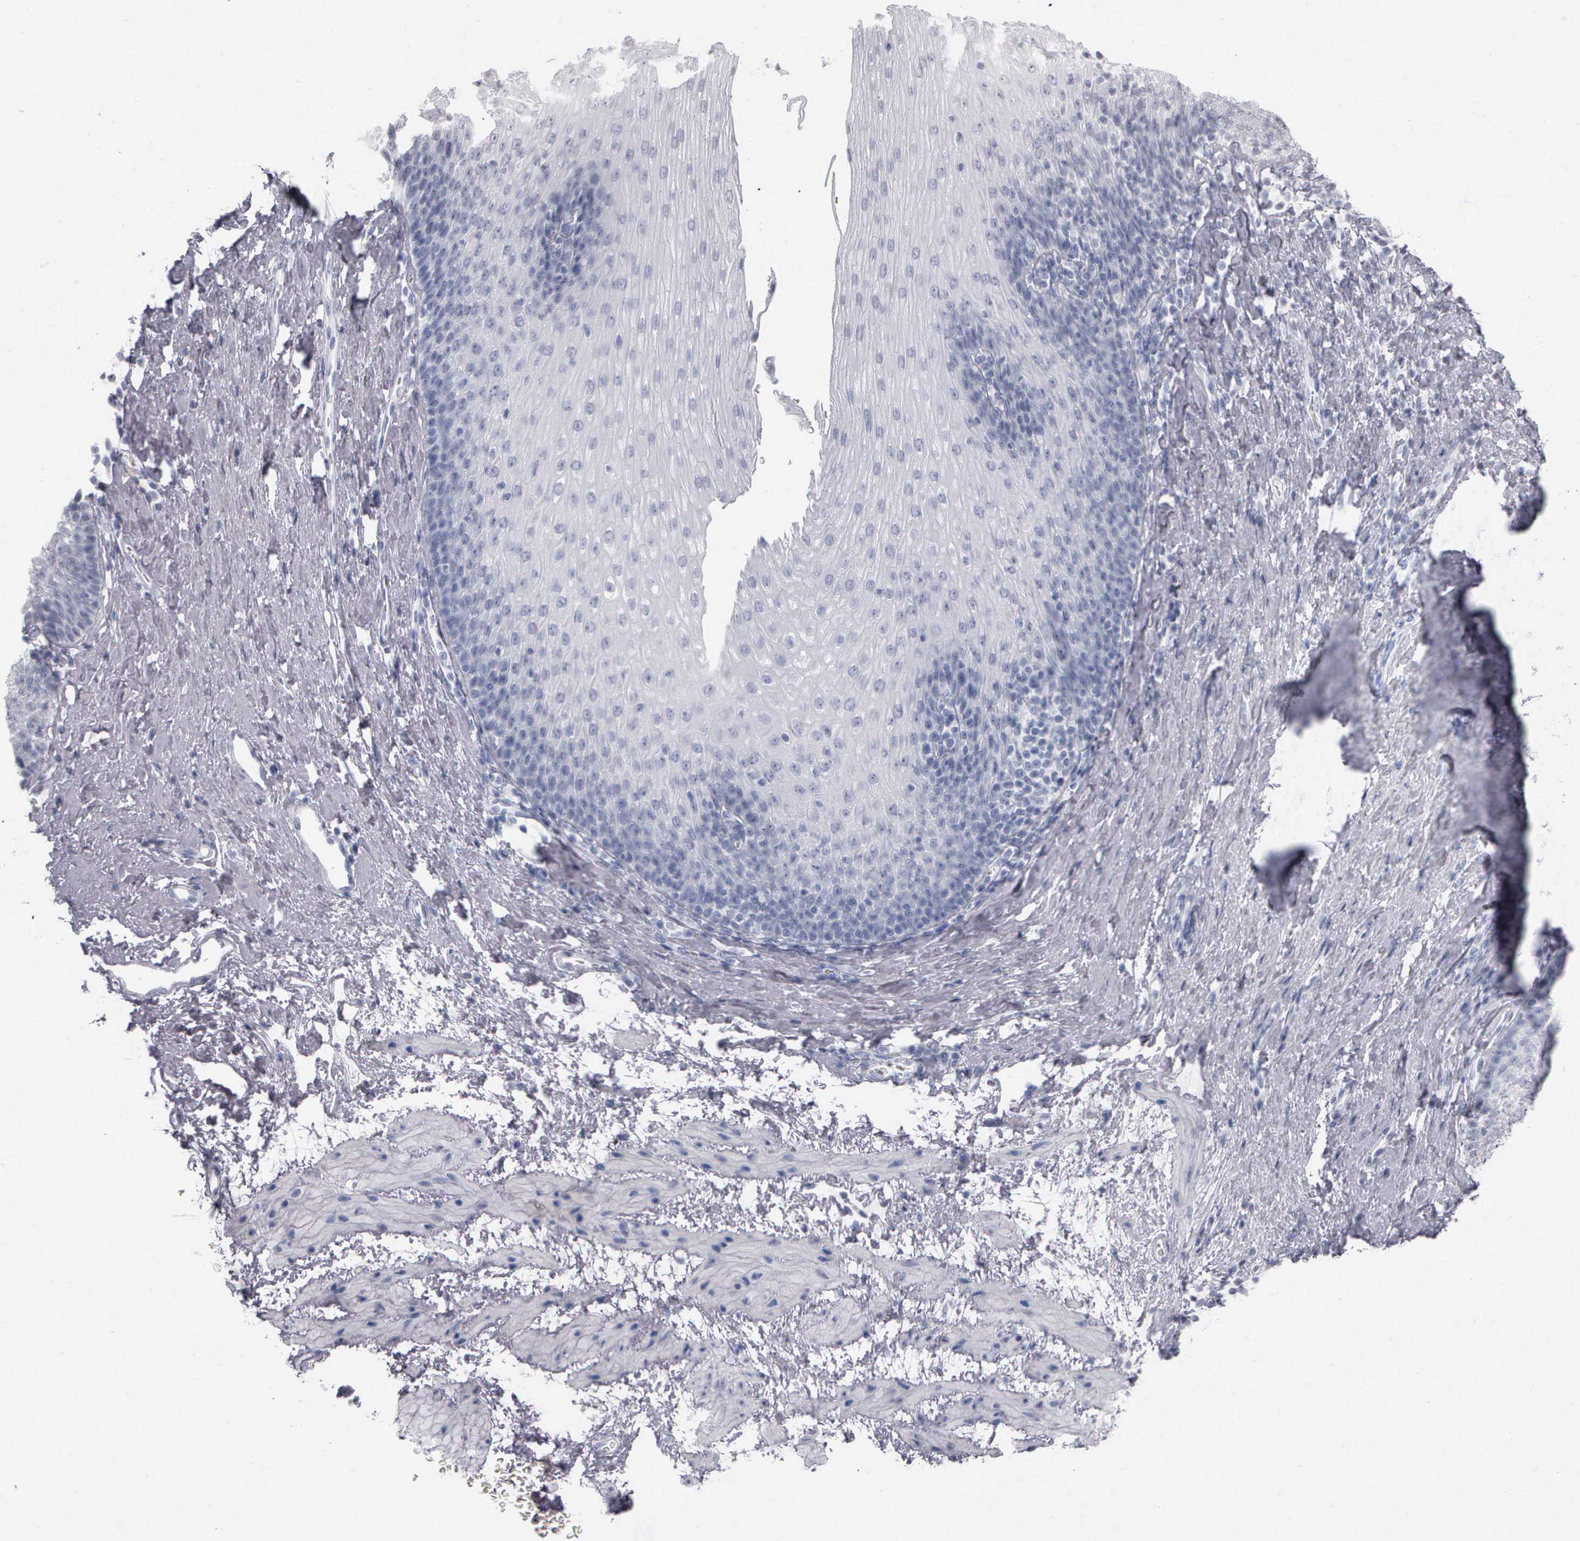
{"staining": {"intensity": "negative", "quantity": "none", "location": "none"}, "tissue": "esophagus", "cell_type": "Squamous epithelial cells", "image_type": "normal", "snomed": [{"axis": "morphology", "description": "Normal tissue, NOS"}, {"axis": "topography", "description": "Esophagus"}], "caption": "Squamous epithelial cells show no significant expression in benign esophagus. Brightfield microscopy of IHC stained with DAB (brown) and hematoxylin (blue), captured at high magnification.", "gene": "NKX2", "patient": {"sex": "female", "age": 61}}